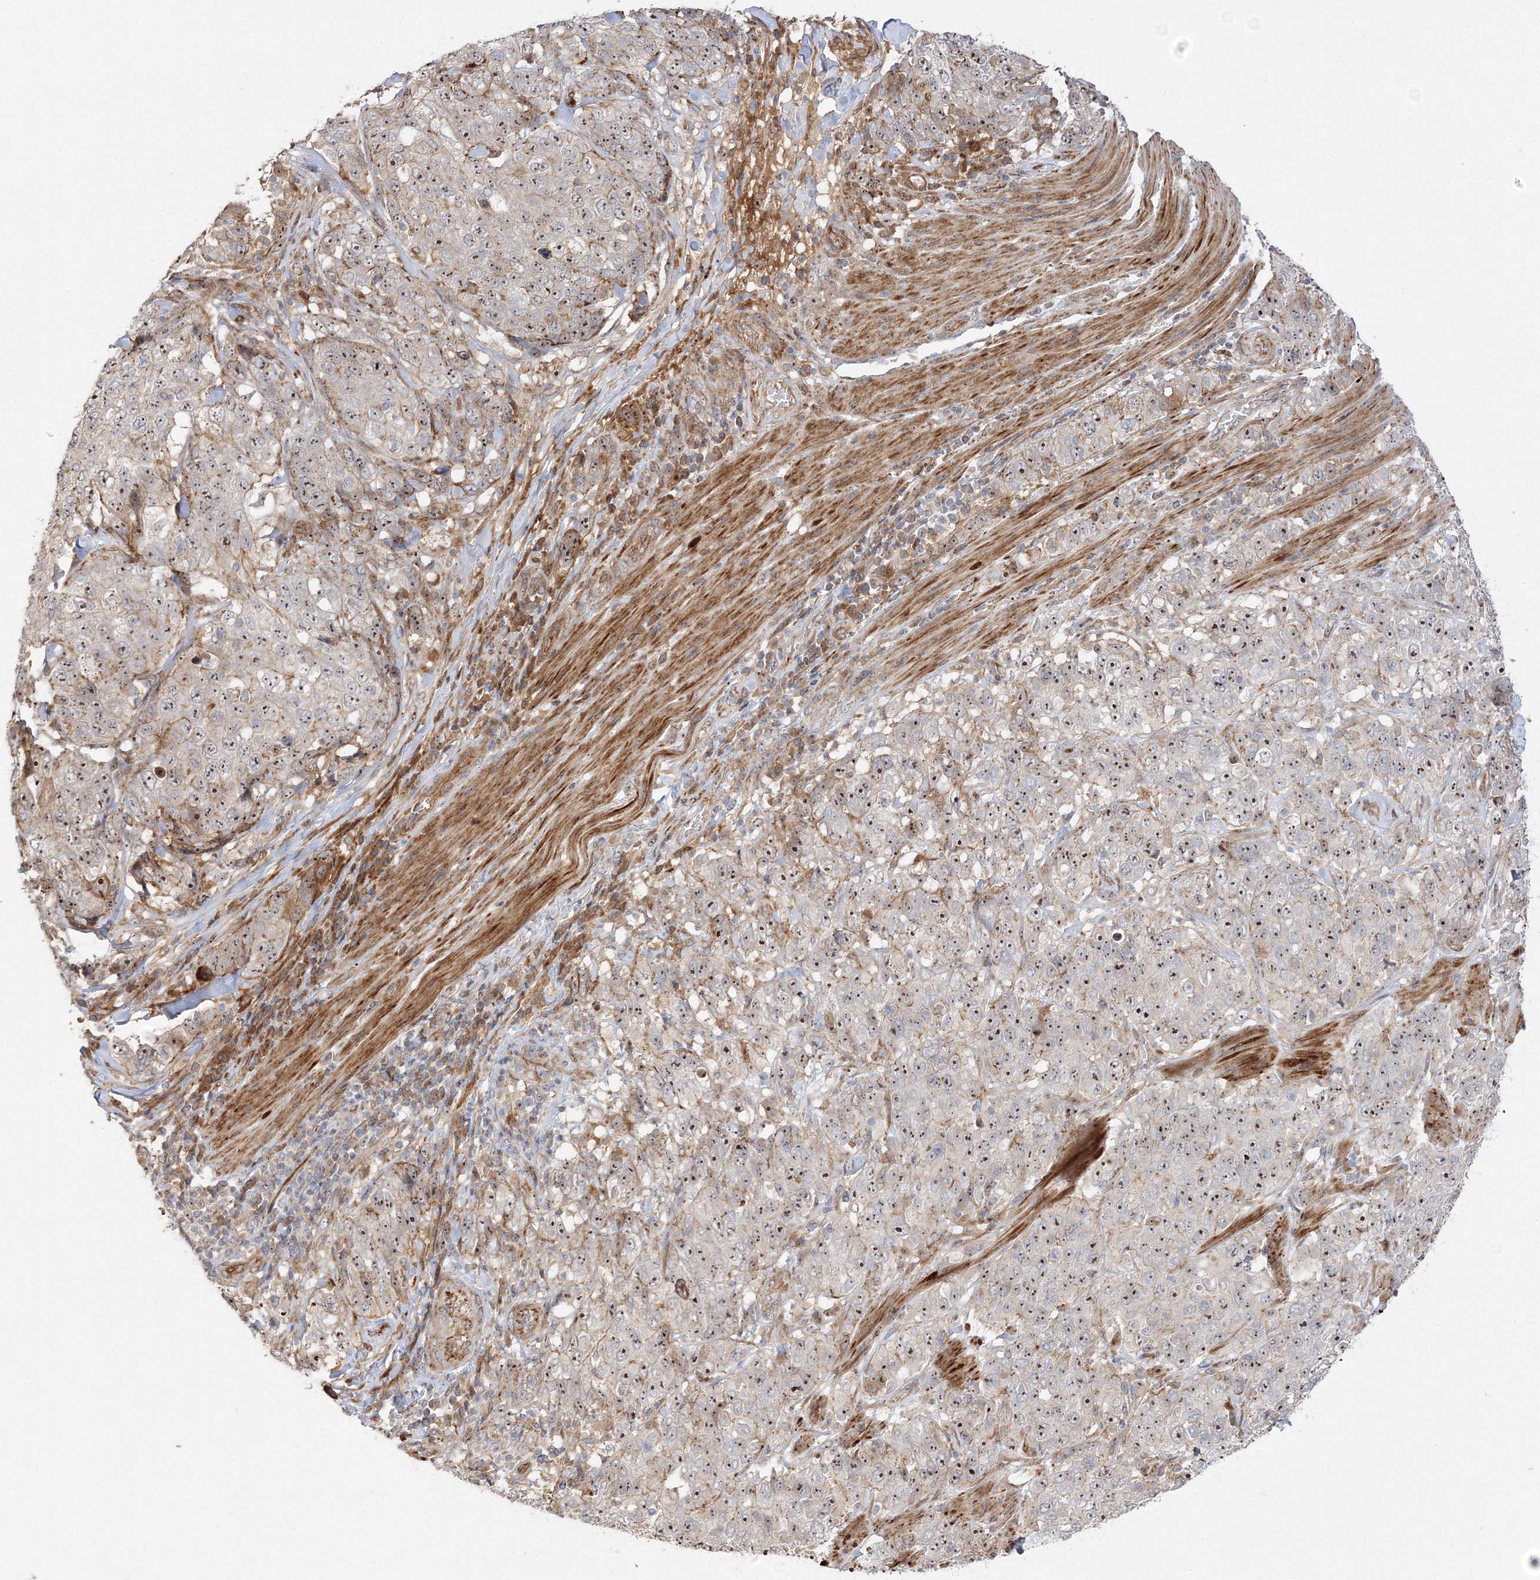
{"staining": {"intensity": "moderate", "quantity": ">75%", "location": "nuclear"}, "tissue": "stomach cancer", "cell_type": "Tumor cells", "image_type": "cancer", "snomed": [{"axis": "morphology", "description": "Adenocarcinoma, NOS"}, {"axis": "topography", "description": "Stomach"}], "caption": "There is medium levels of moderate nuclear expression in tumor cells of stomach cancer, as demonstrated by immunohistochemical staining (brown color).", "gene": "NPM3", "patient": {"sex": "male", "age": 48}}